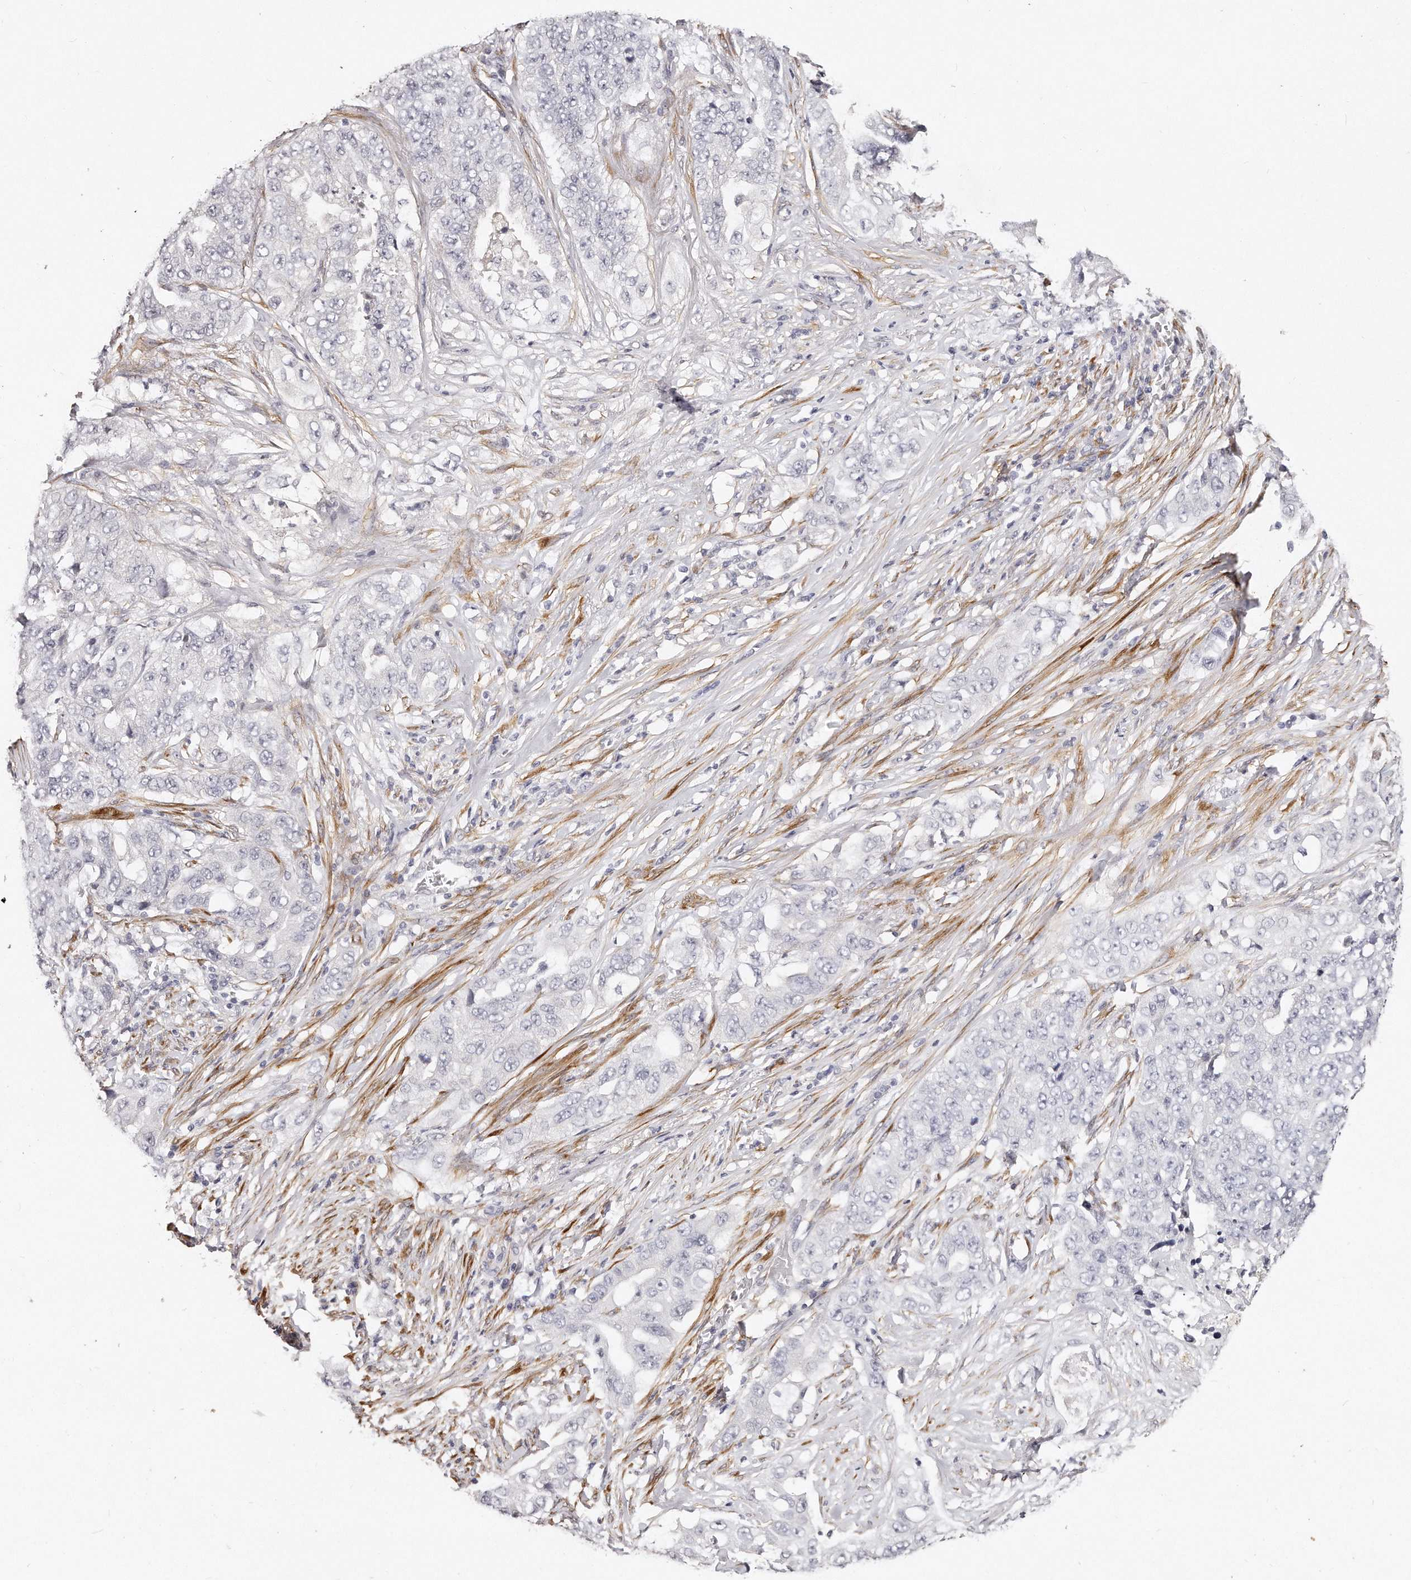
{"staining": {"intensity": "negative", "quantity": "none", "location": "none"}, "tissue": "lung cancer", "cell_type": "Tumor cells", "image_type": "cancer", "snomed": [{"axis": "morphology", "description": "Adenocarcinoma, NOS"}, {"axis": "topography", "description": "Lung"}], "caption": "Tumor cells show no significant staining in lung cancer (adenocarcinoma). Nuclei are stained in blue.", "gene": "LMOD1", "patient": {"sex": "female", "age": 51}}